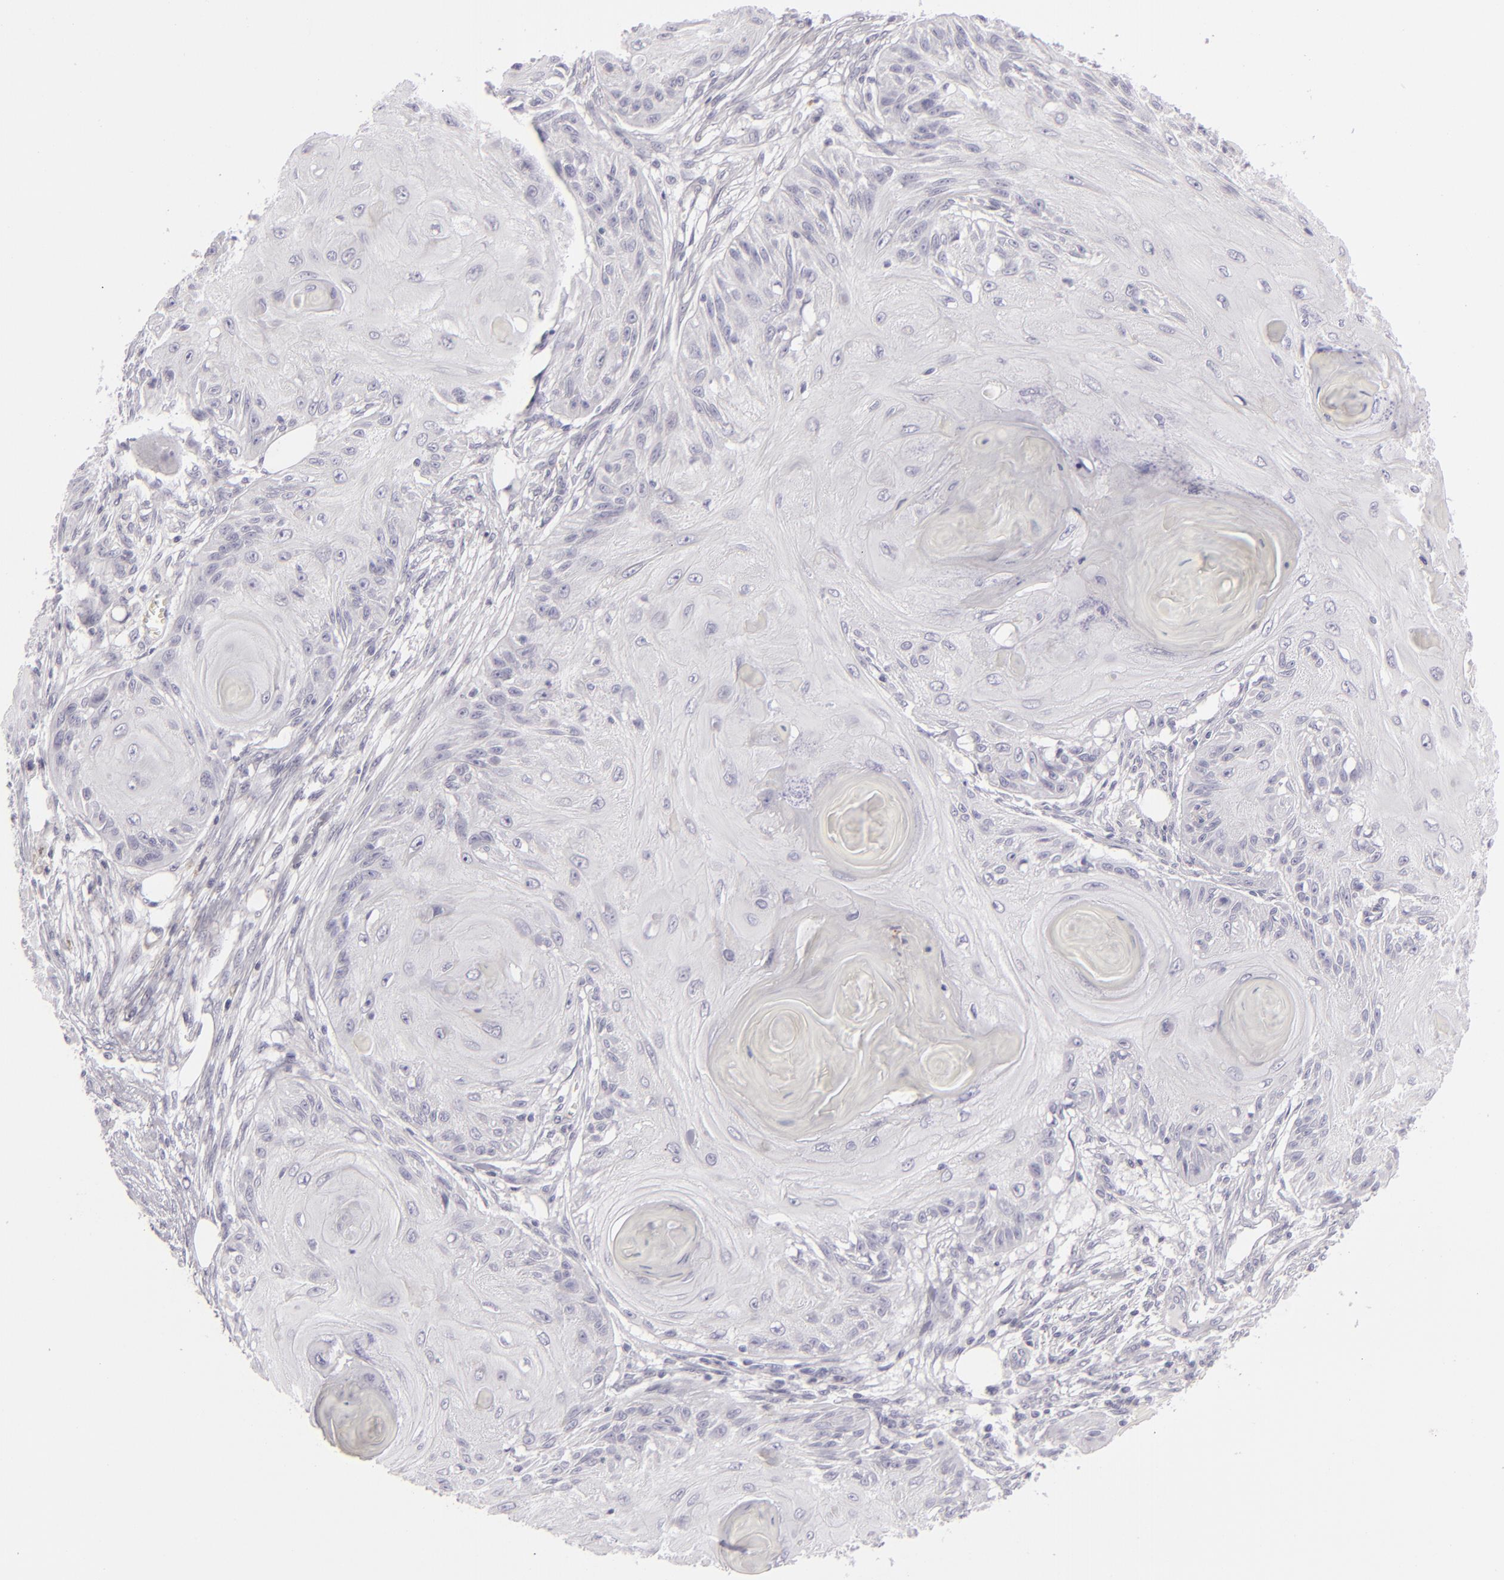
{"staining": {"intensity": "negative", "quantity": "none", "location": "none"}, "tissue": "skin cancer", "cell_type": "Tumor cells", "image_type": "cancer", "snomed": [{"axis": "morphology", "description": "Squamous cell carcinoma, NOS"}, {"axis": "topography", "description": "Skin"}], "caption": "DAB immunohistochemical staining of human squamous cell carcinoma (skin) reveals no significant expression in tumor cells.", "gene": "CDX2", "patient": {"sex": "female", "age": 88}}